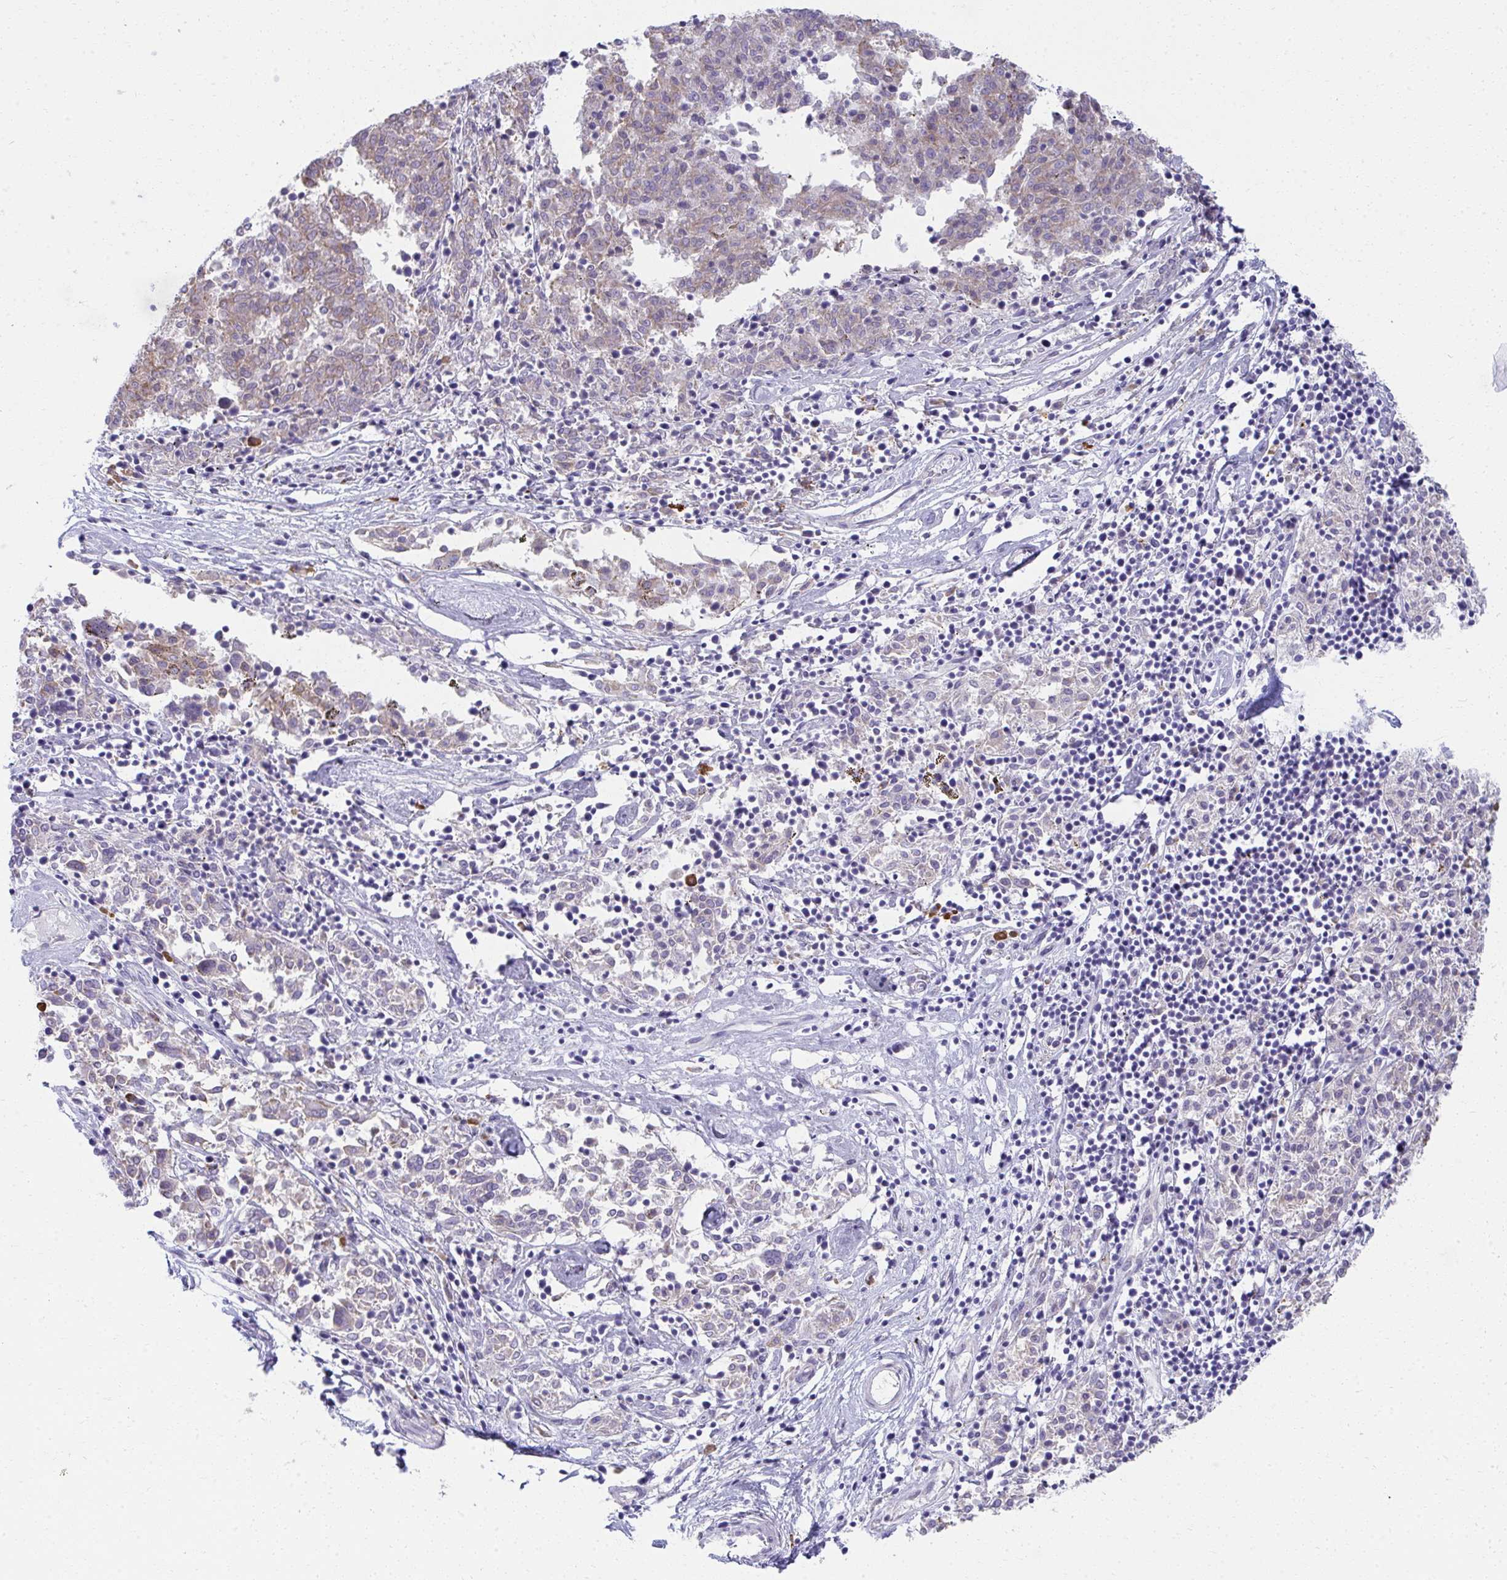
{"staining": {"intensity": "weak", "quantity": "<25%", "location": "cytoplasmic/membranous"}, "tissue": "melanoma", "cell_type": "Tumor cells", "image_type": "cancer", "snomed": [{"axis": "morphology", "description": "Malignant melanoma, NOS"}, {"axis": "topography", "description": "Skin"}], "caption": "DAB immunohistochemical staining of melanoma reveals no significant positivity in tumor cells. Nuclei are stained in blue.", "gene": "FASLG", "patient": {"sex": "female", "age": 72}}